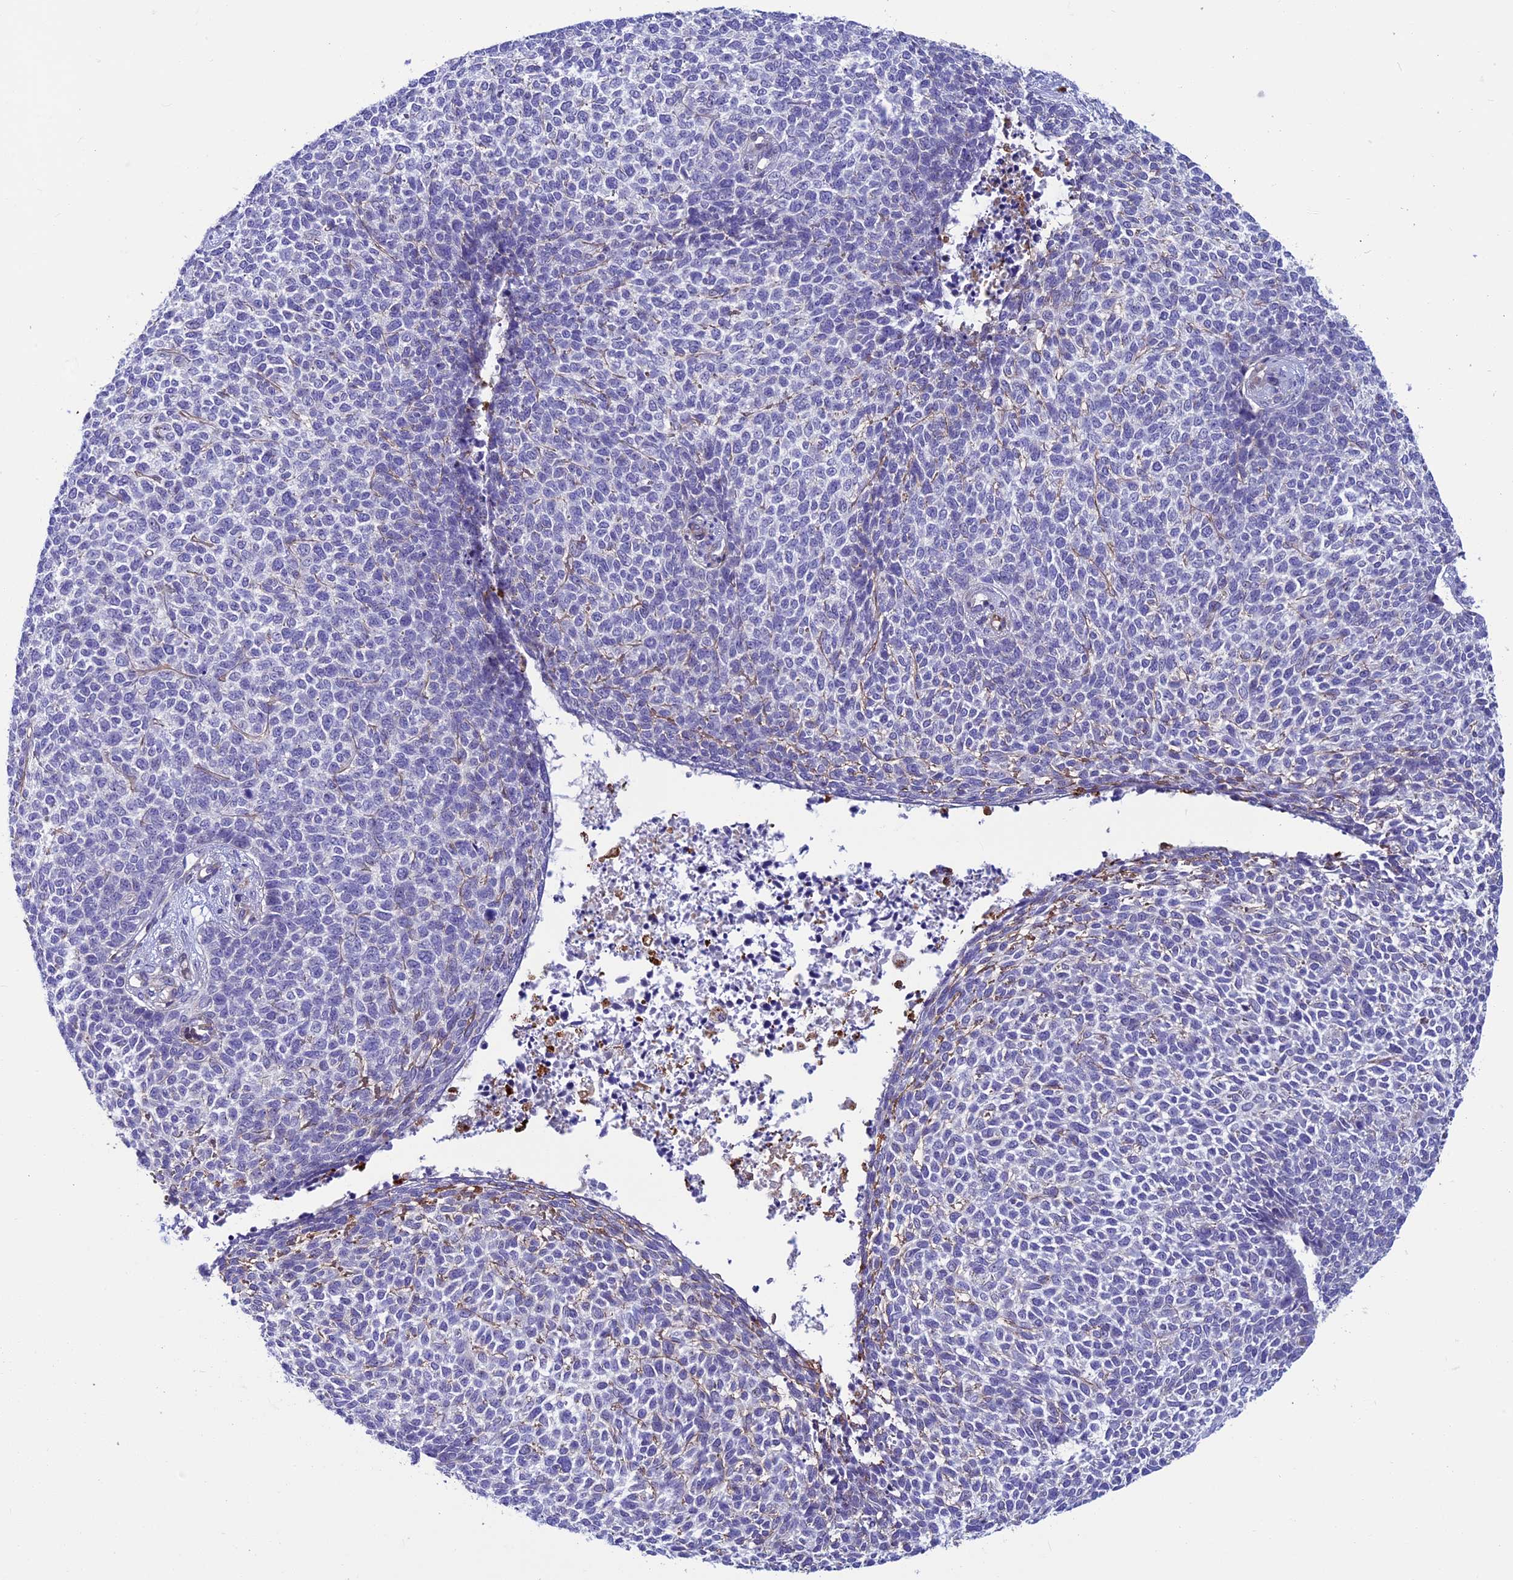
{"staining": {"intensity": "negative", "quantity": "none", "location": "none"}, "tissue": "skin cancer", "cell_type": "Tumor cells", "image_type": "cancer", "snomed": [{"axis": "morphology", "description": "Basal cell carcinoma"}, {"axis": "topography", "description": "Skin"}], "caption": "A high-resolution photomicrograph shows immunohistochemistry staining of skin basal cell carcinoma, which displays no significant staining in tumor cells.", "gene": "LOXL1", "patient": {"sex": "female", "age": 84}}